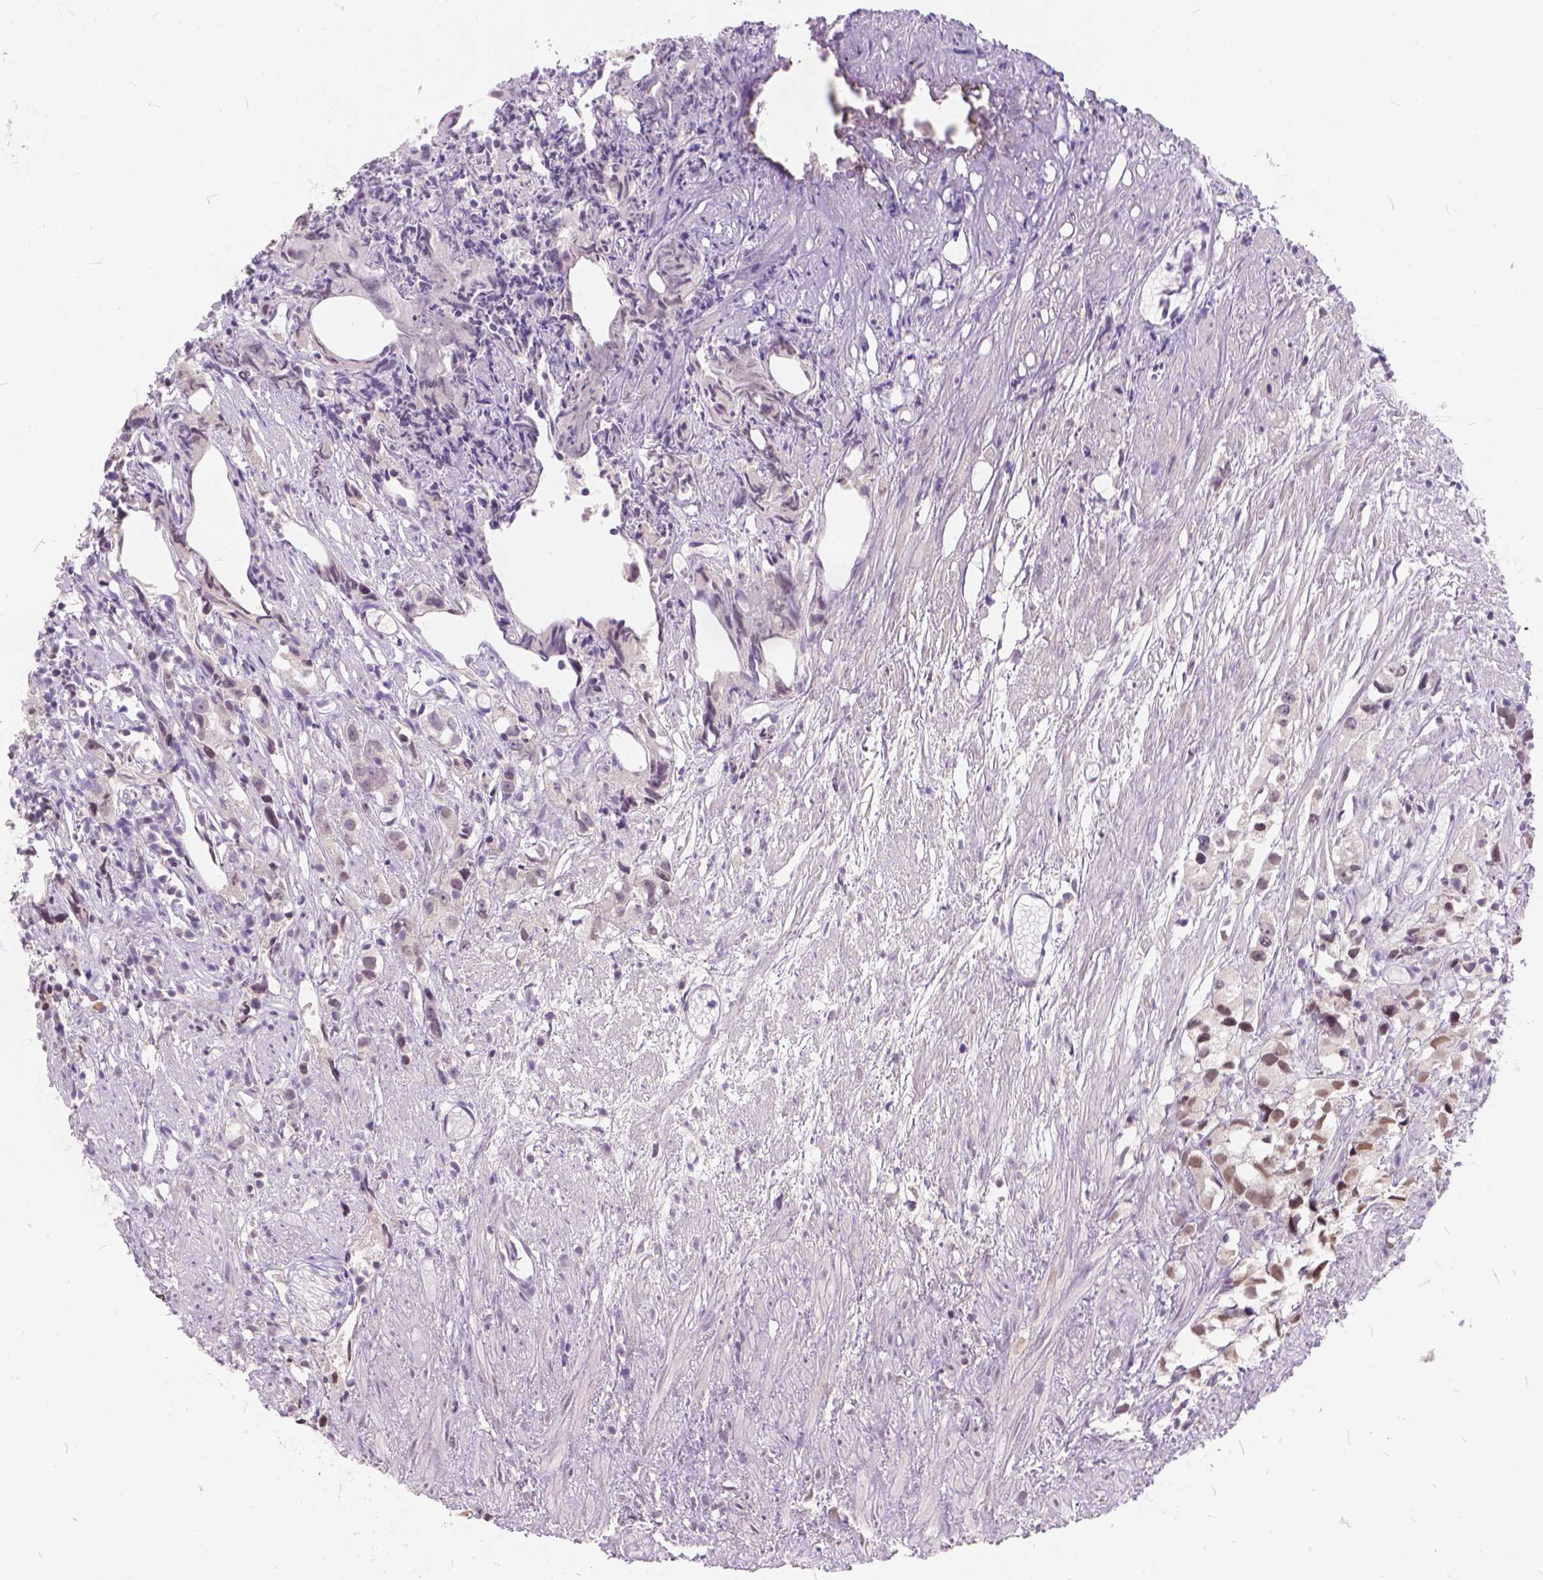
{"staining": {"intensity": "weak", "quantity": ">75%", "location": "nuclear"}, "tissue": "prostate cancer", "cell_type": "Tumor cells", "image_type": "cancer", "snomed": [{"axis": "morphology", "description": "Adenocarcinoma, High grade"}, {"axis": "topography", "description": "Prostate"}], "caption": "Immunohistochemical staining of human prostate cancer displays weak nuclear protein expression in approximately >75% of tumor cells.", "gene": "FAM53A", "patient": {"sex": "male", "age": 68}}